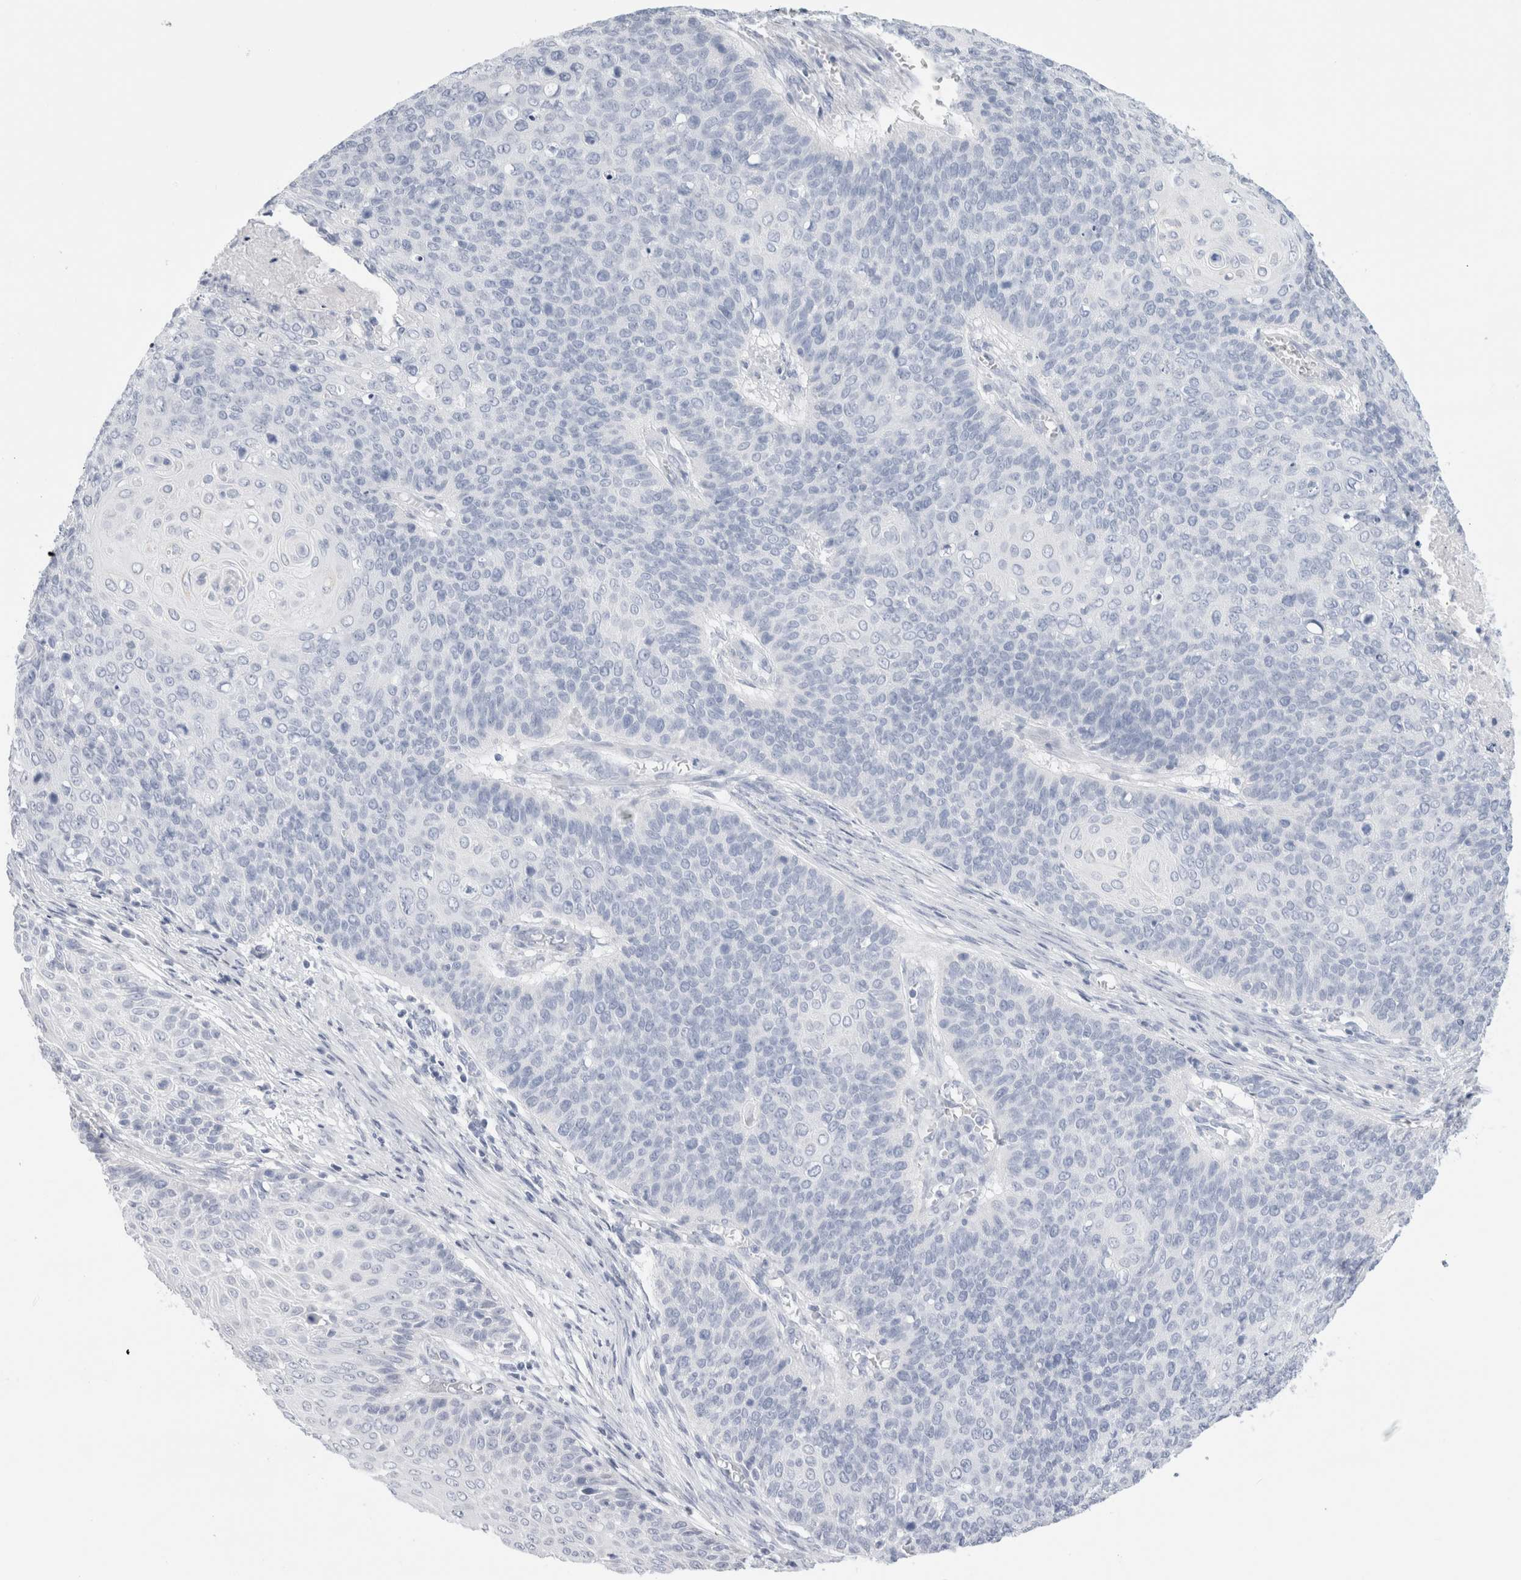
{"staining": {"intensity": "negative", "quantity": "none", "location": "none"}, "tissue": "cervical cancer", "cell_type": "Tumor cells", "image_type": "cancer", "snomed": [{"axis": "morphology", "description": "Squamous cell carcinoma, NOS"}, {"axis": "topography", "description": "Cervix"}], "caption": "Immunohistochemistry (IHC) of human cervical cancer exhibits no expression in tumor cells. (DAB (3,3'-diaminobenzidine) immunohistochemistry (IHC) with hematoxylin counter stain).", "gene": "ECHDC2", "patient": {"sex": "female", "age": 39}}